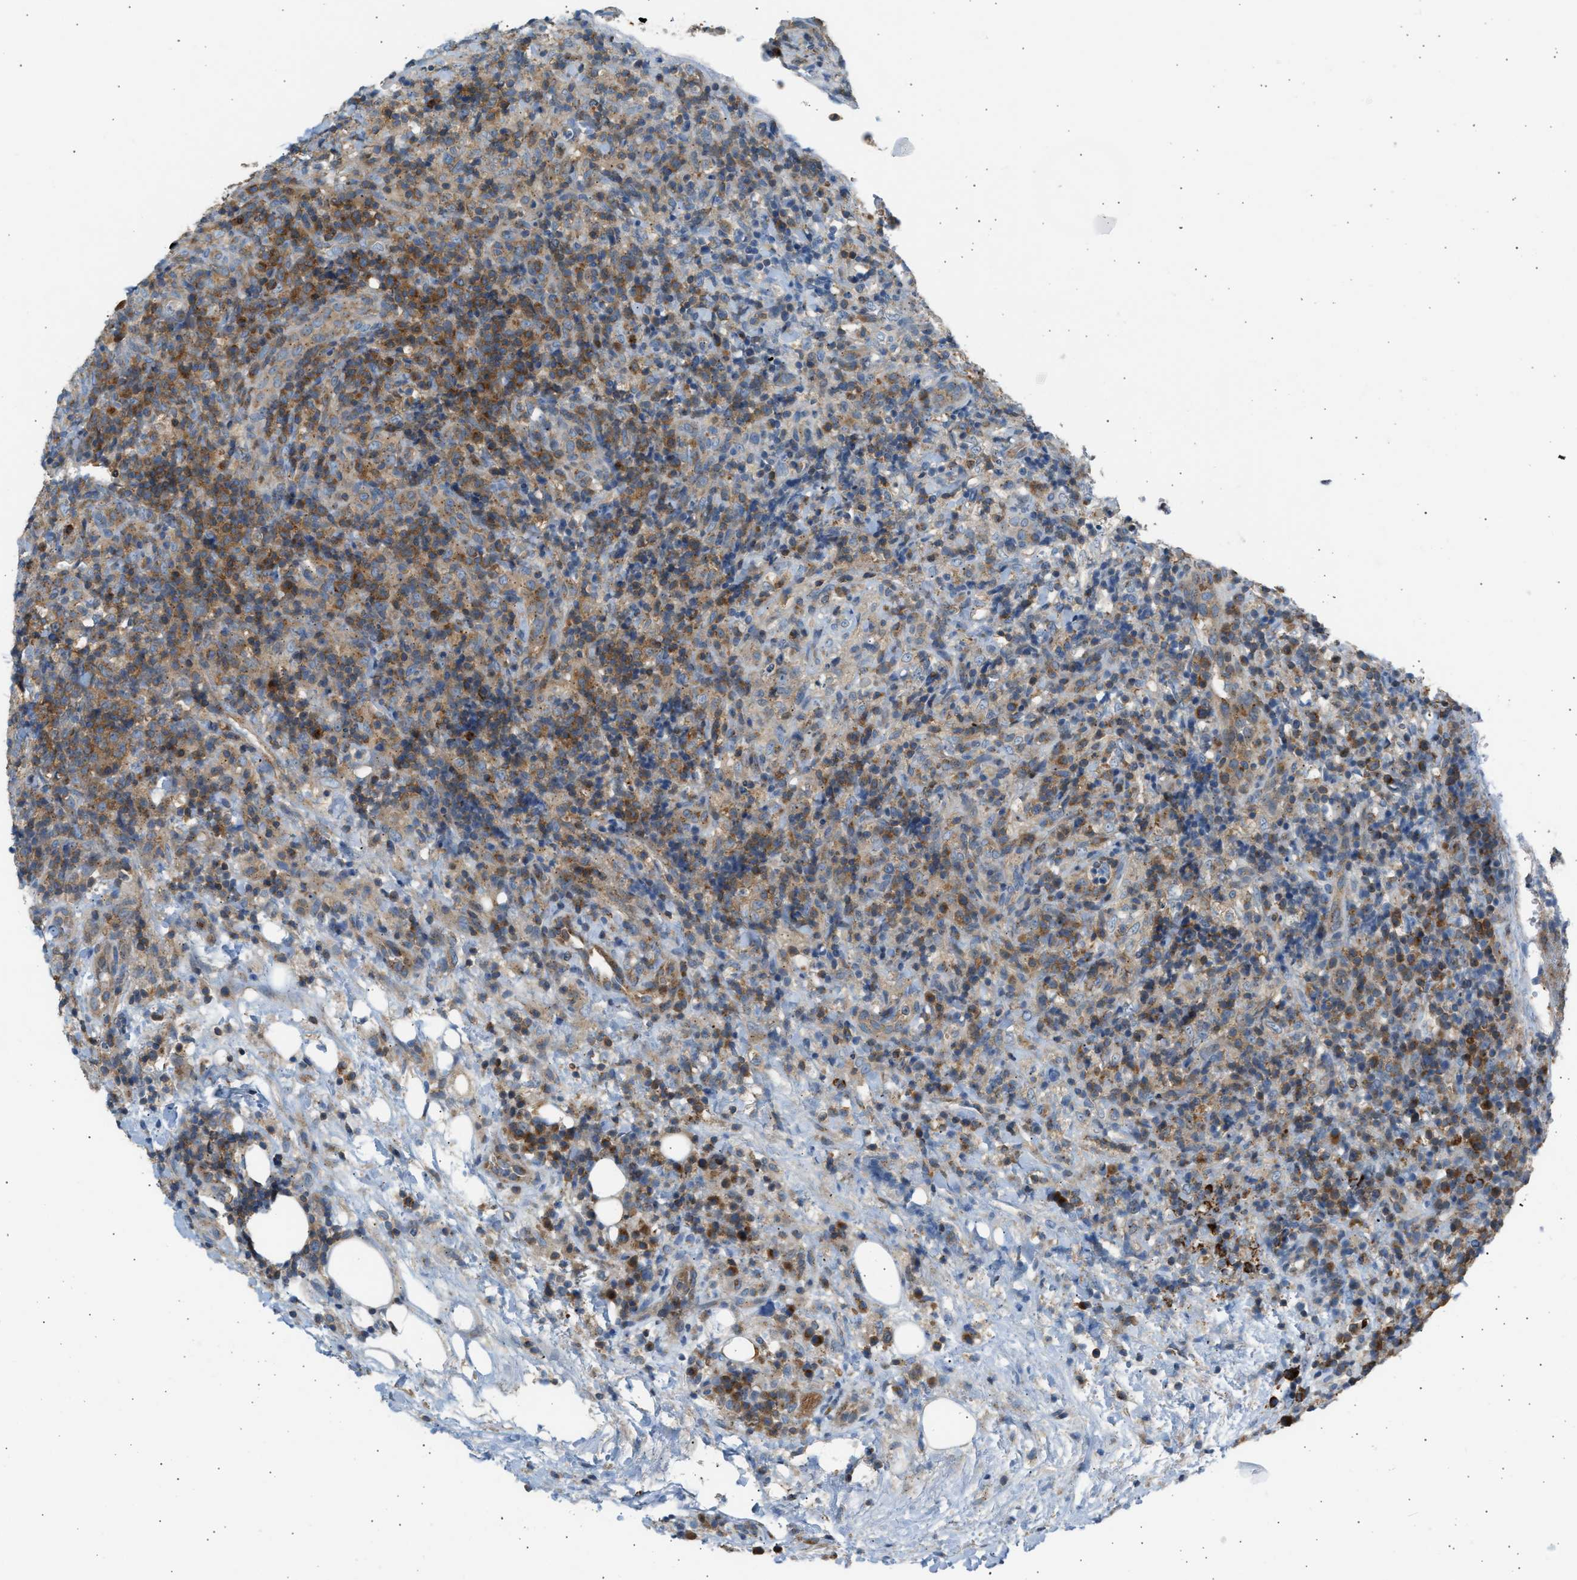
{"staining": {"intensity": "moderate", "quantity": ">75%", "location": "cytoplasmic/membranous"}, "tissue": "lymphoma", "cell_type": "Tumor cells", "image_type": "cancer", "snomed": [{"axis": "morphology", "description": "Malignant lymphoma, non-Hodgkin's type, High grade"}, {"axis": "topography", "description": "Lymph node"}], "caption": "This image demonstrates lymphoma stained with IHC to label a protein in brown. The cytoplasmic/membranous of tumor cells show moderate positivity for the protein. Nuclei are counter-stained blue.", "gene": "TRIM50", "patient": {"sex": "female", "age": 76}}